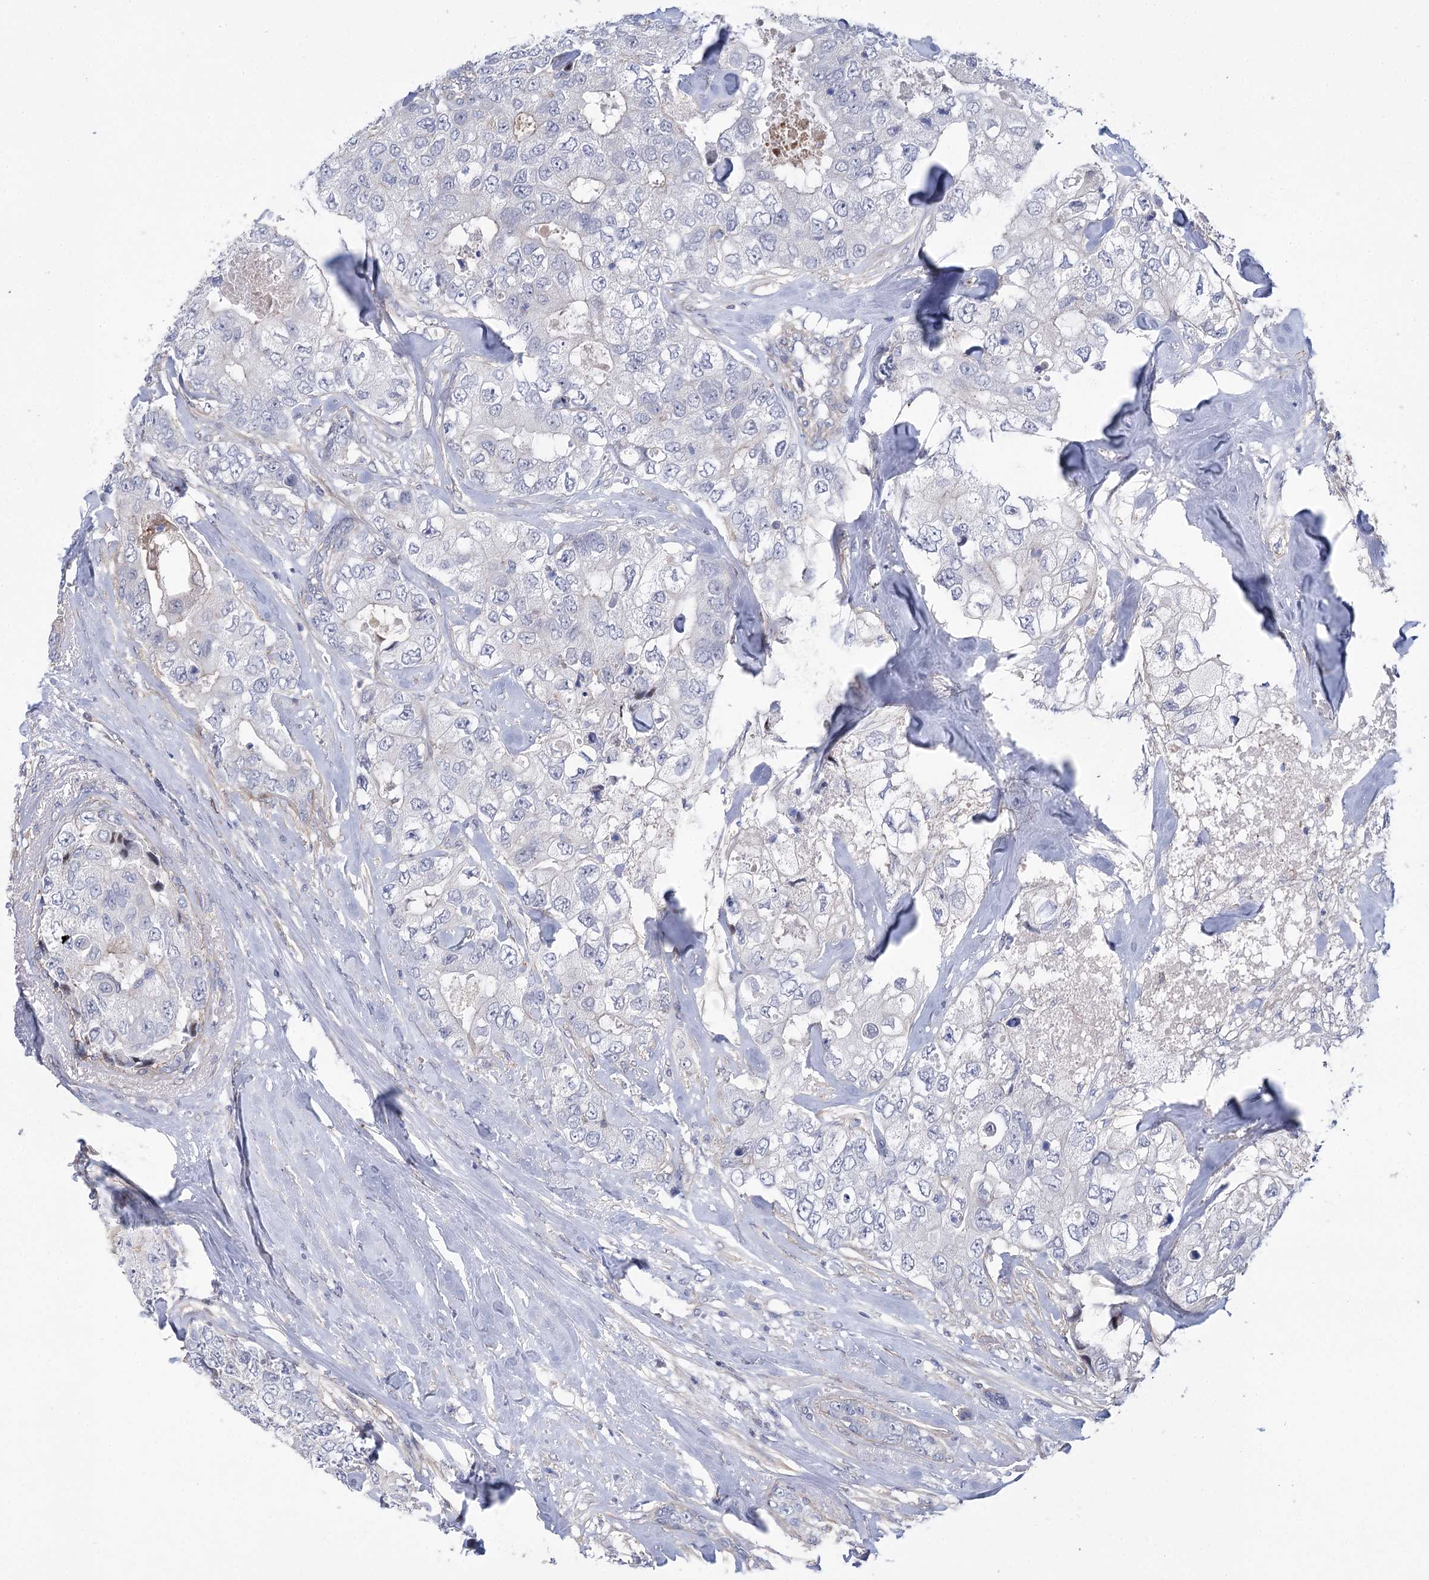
{"staining": {"intensity": "negative", "quantity": "none", "location": "none"}, "tissue": "breast cancer", "cell_type": "Tumor cells", "image_type": "cancer", "snomed": [{"axis": "morphology", "description": "Duct carcinoma"}, {"axis": "topography", "description": "Breast"}], "caption": "There is no significant expression in tumor cells of infiltrating ductal carcinoma (breast).", "gene": "THAP6", "patient": {"sex": "female", "age": 62}}